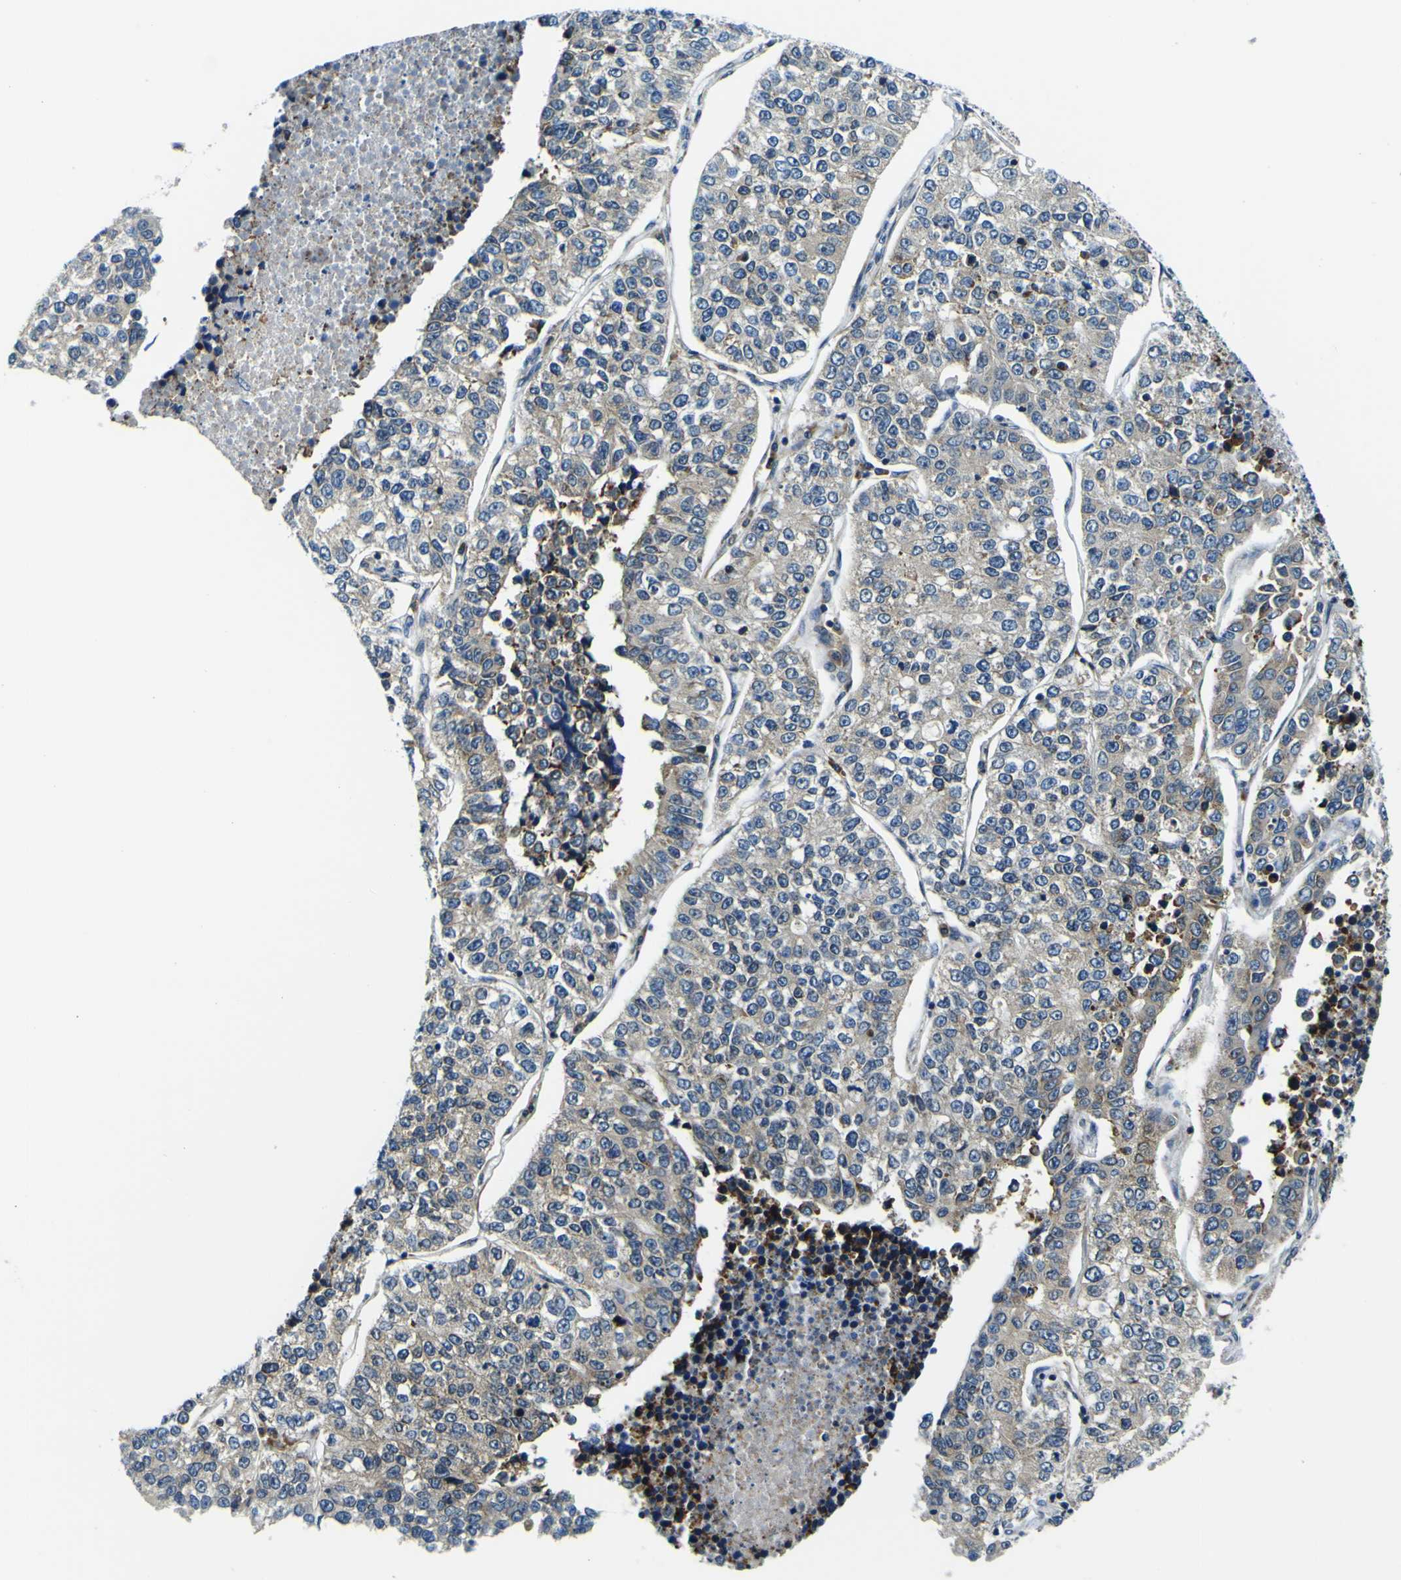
{"staining": {"intensity": "weak", "quantity": "<25%", "location": "cytoplasmic/membranous"}, "tissue": "lung cancer", "cell_type": "Tumor cells", "image_type": "cancer", "snomed": [{"axis": "morphology", "description": "Adenocarcinoma, NOS"}, {"axis": "topography", "description": "Lung"}], "caption": "Immunohistochemistry micrograph of lung cancer stained for a protein (brown), which reveals no expression in tumor cells. Nuclei are stained in blue.", "gene": "NLRP3", "patient": {"sex": "male", "age": 49}}